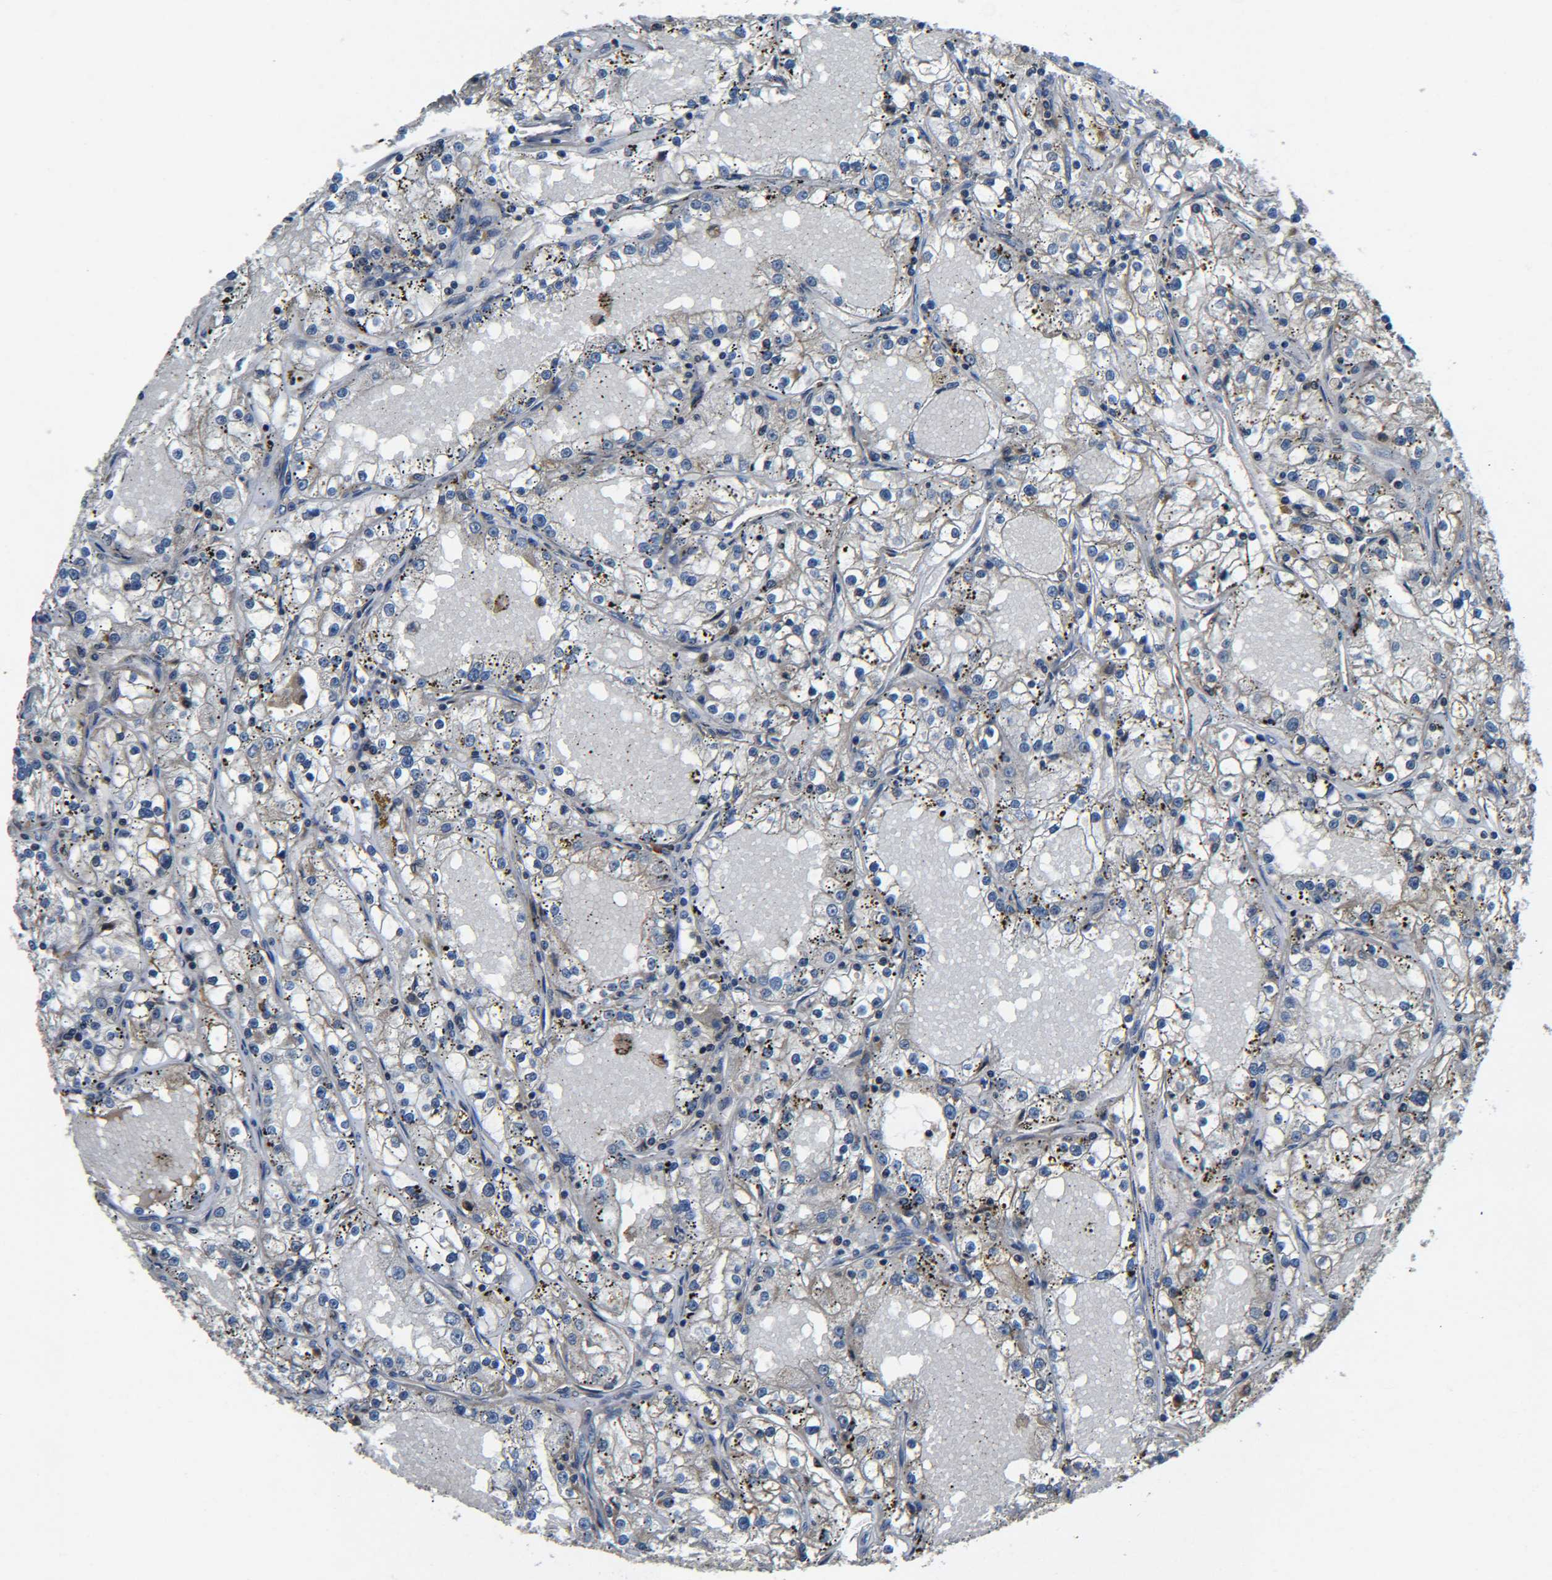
{"staining": {"intensity": "weak", "quantity": "25%-75%", "location": "cytoplasmic/membranous"}, "tissue": "renal cancer", "cell_type": "Tumor cells", "image_type": "cancer", "snomed": [{"axis": "morphology", "description": "Adenocarcinoma, NOS"}, {"axis": "topography", "description": "Kidney"}], "caption": "IHC of human renal cancer exhibits low levels of weak cytoplasmic/membranous positivity in approximately 25%-75% of tumor cells.", "gene": "RAB1B", "patient": {"sex": "male", "age": 56}}